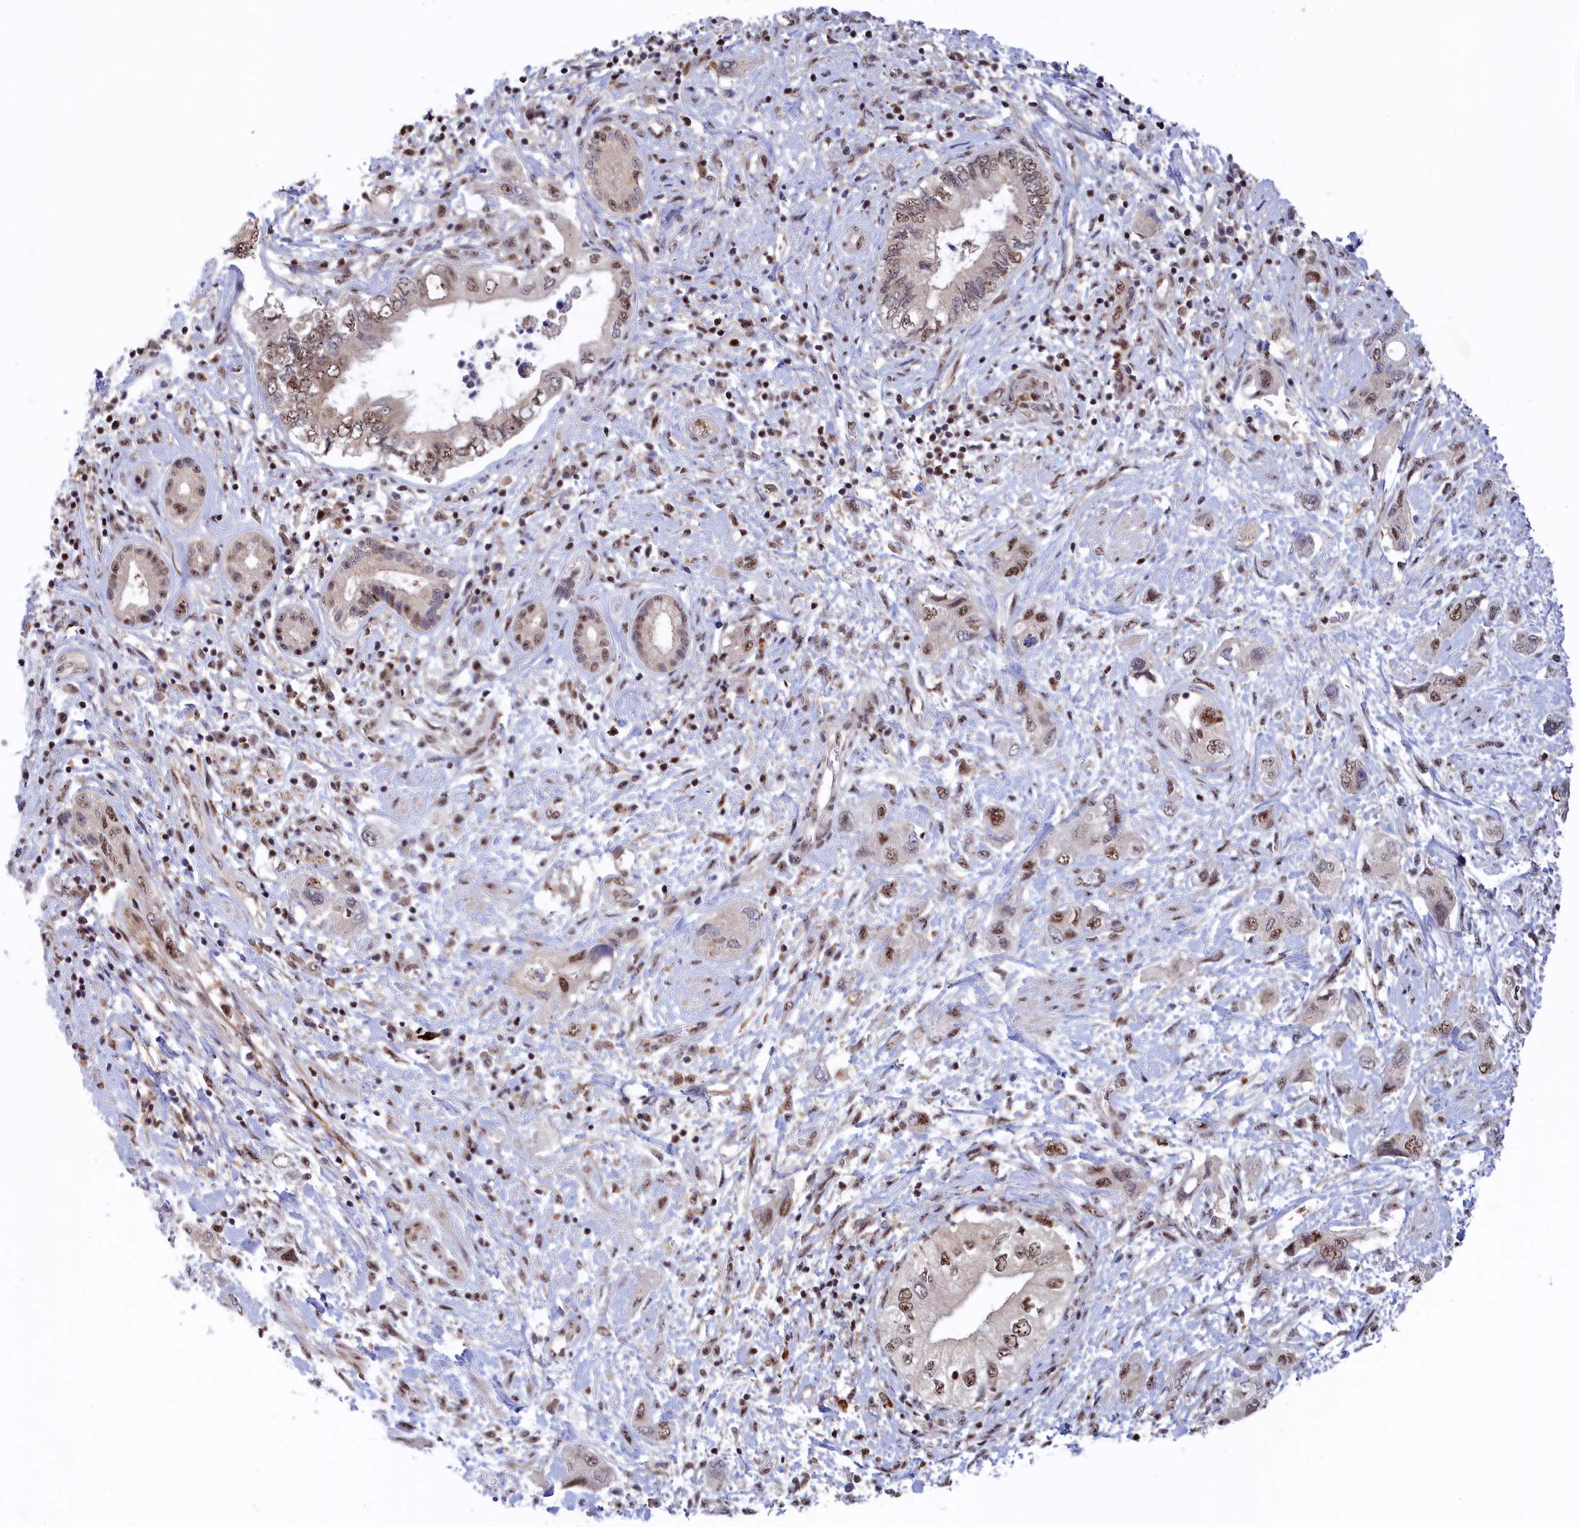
{"staining": {"intensity": "moderate", "quantity": "25%-75%", "location": "nuclear"}, "tissue": "pancreatic cancer", "cell_type": "Tumor cells", "image_type": "cancer", "snomed": [{"axis": "morphology", "description": "Adenocarcinoma, NOS"}, {"axis": "topography", "description": "Pancreas"}], "caption": "An immunohistochemistry (IHC) micrograph of tumor tissue is shown. Protein staining in brown highlights moderate nuclear positivity in pancreatic adenocarcinoma within tumor cells.", "gene": "TAB1", "patient": {"sex": "female", "age": 73}}